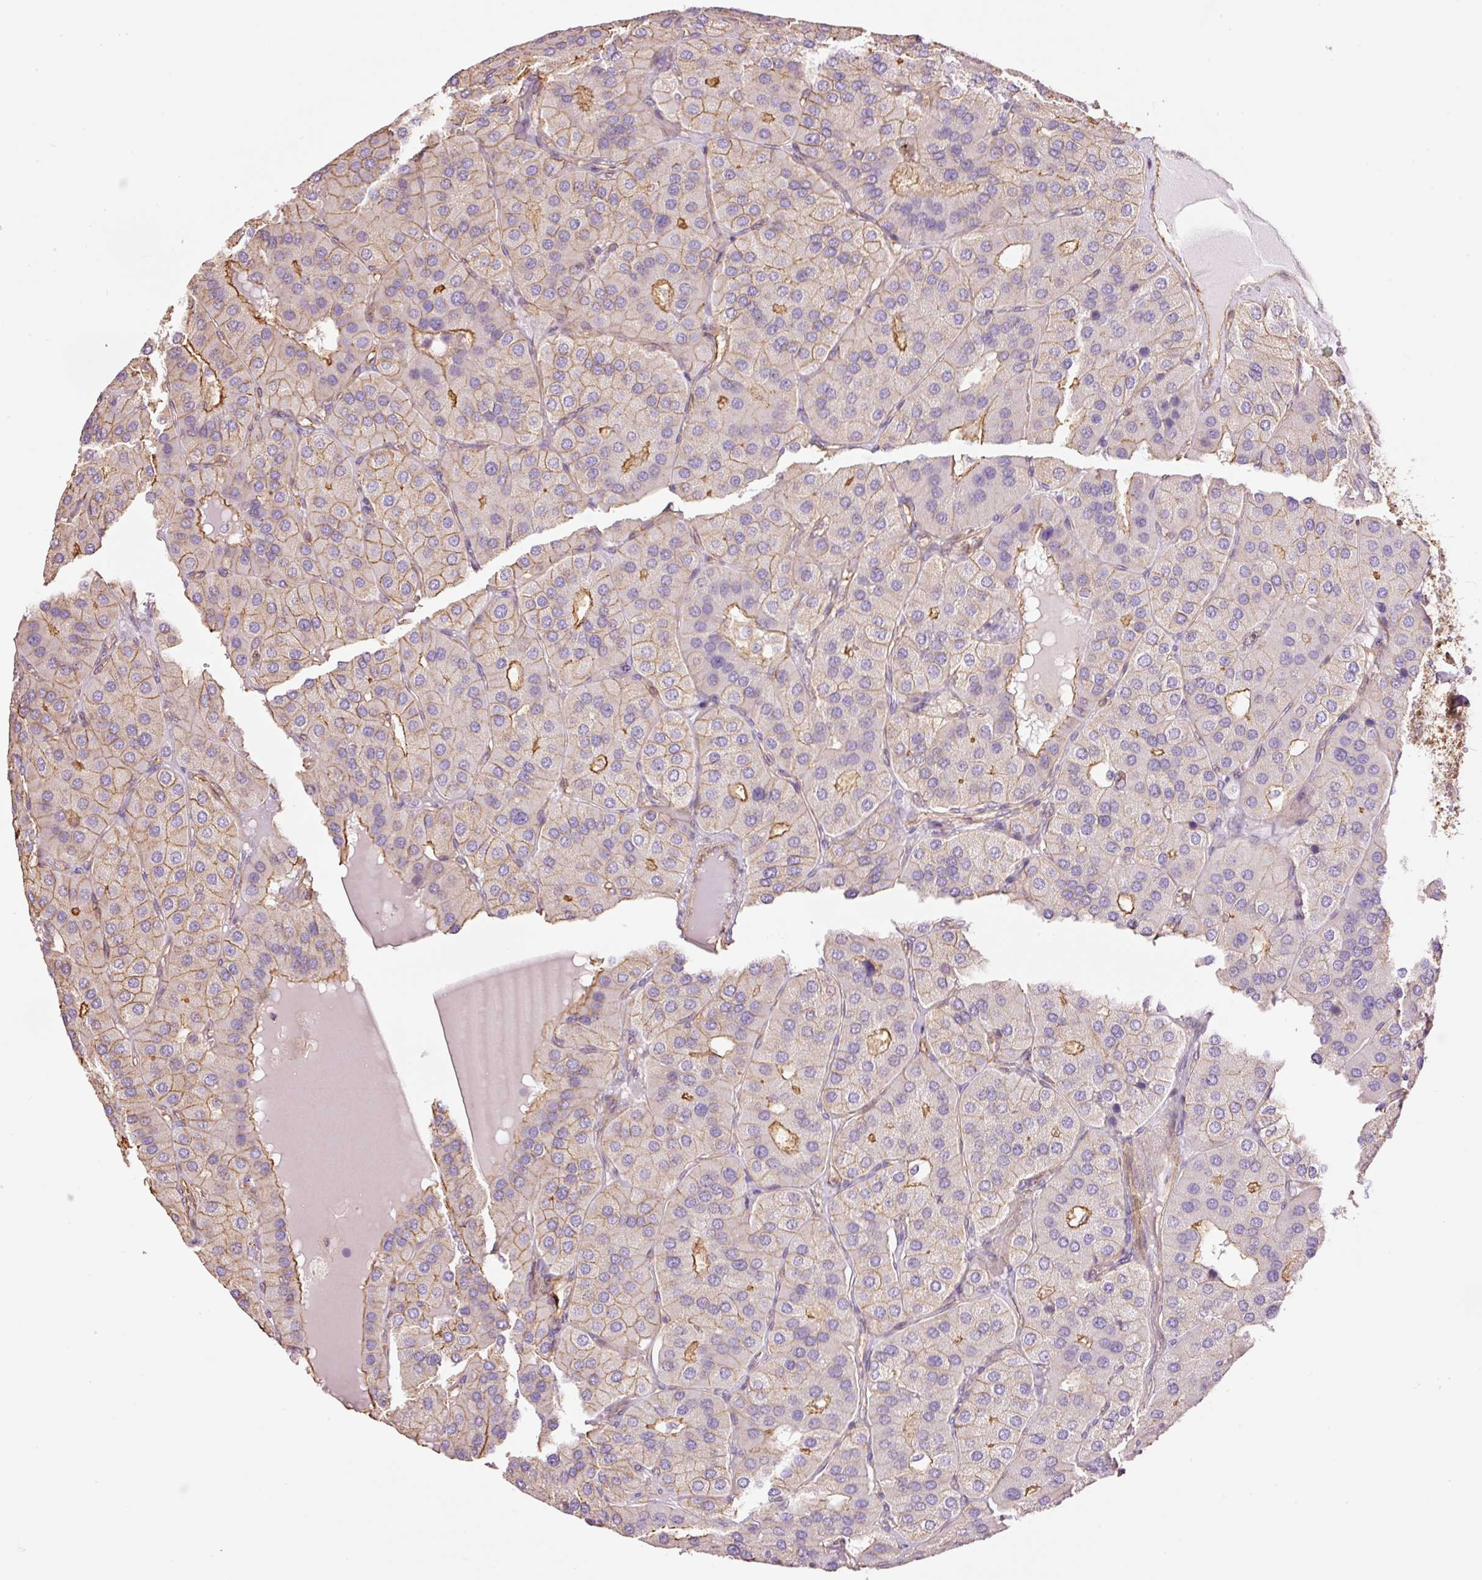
{"staining": {"intensity": "moderate", "quantity": "<25%", "location": "cytoplasmic/membranous"}, "tissue": "parathyroid gland", "cell_type": "Glandular cells", "image_type": "normal", "snomed": [{"axis": "morphology", "description": "Normal tissue, NOS"}, {"axis": "morphology", "description": "Adenoma, NOS"}, {"axis": "topography", "description": "Parathyroid gland"}], "caption": "Protein expression analysis of benign human parathyroid gland reveals moderate cytoplasmic/membranous expression in about <25% of glandular cells. The staining is performed using DAB (3,3'-diaminobenzidine) brown chromogen to label protein expression. The nuclei are counter-stained blue using hematoxylin.", "gene": "PPP1R1B", "patient": {"sex": "female", "age": 86}}